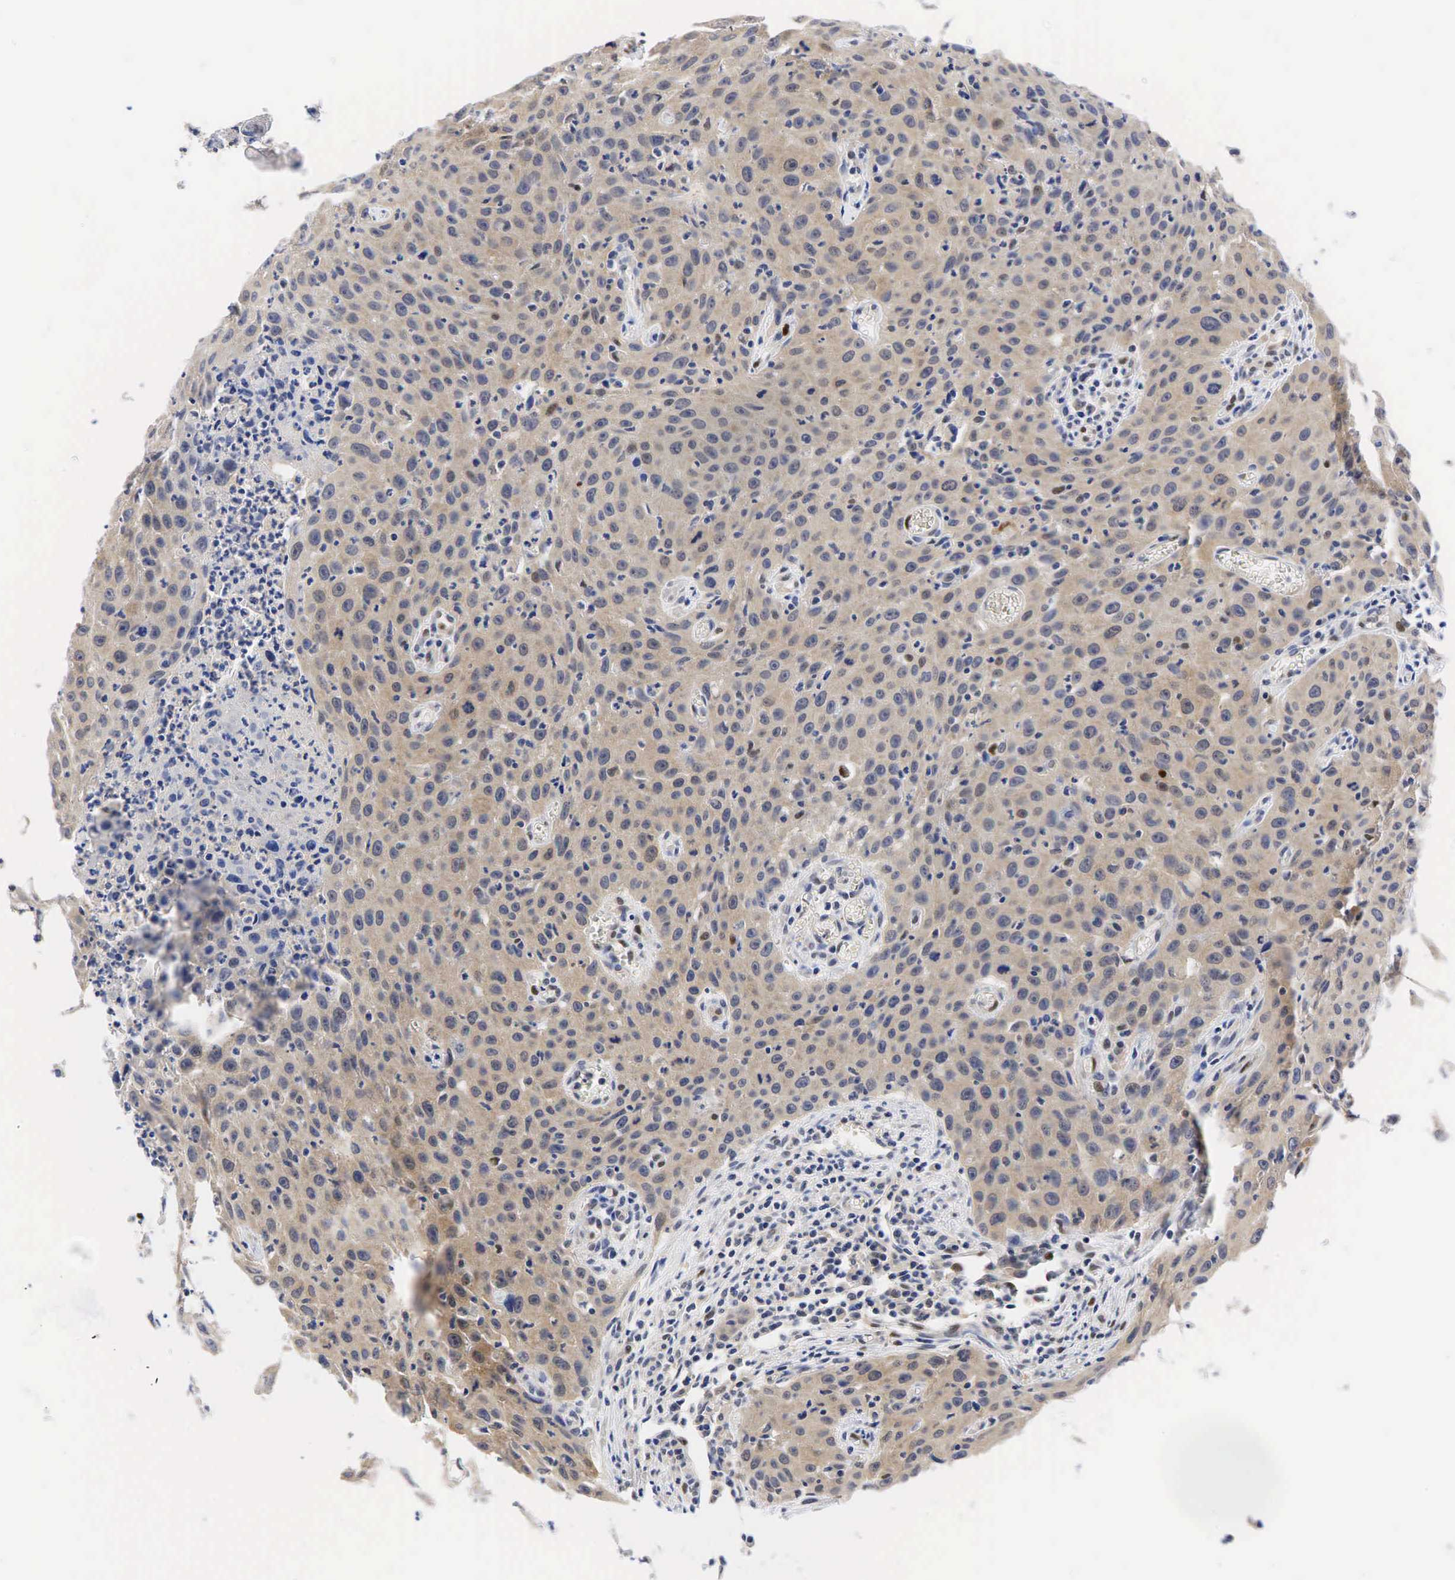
{"staining": {"intensity": "weak", "quantity": "25%-75%", "location": "cytoplasmic/membranous"}, "tissue": "urothelial cancer", "cell_type": "Tumor cells", "image_type": "cancer", "snomed": [{"axis": "morphology", "description": "Urothelial carcinoma, High grade"}, {"axis": "topography", "description": "Urinary bladder"}], "caption": "Tumor cells show weak cytoplasmic/membranous expression in approximately 25%-75% of cells in urothelial cancer.", "gene": "CCND1", "patient": {"sex": "male", "age": 66}}